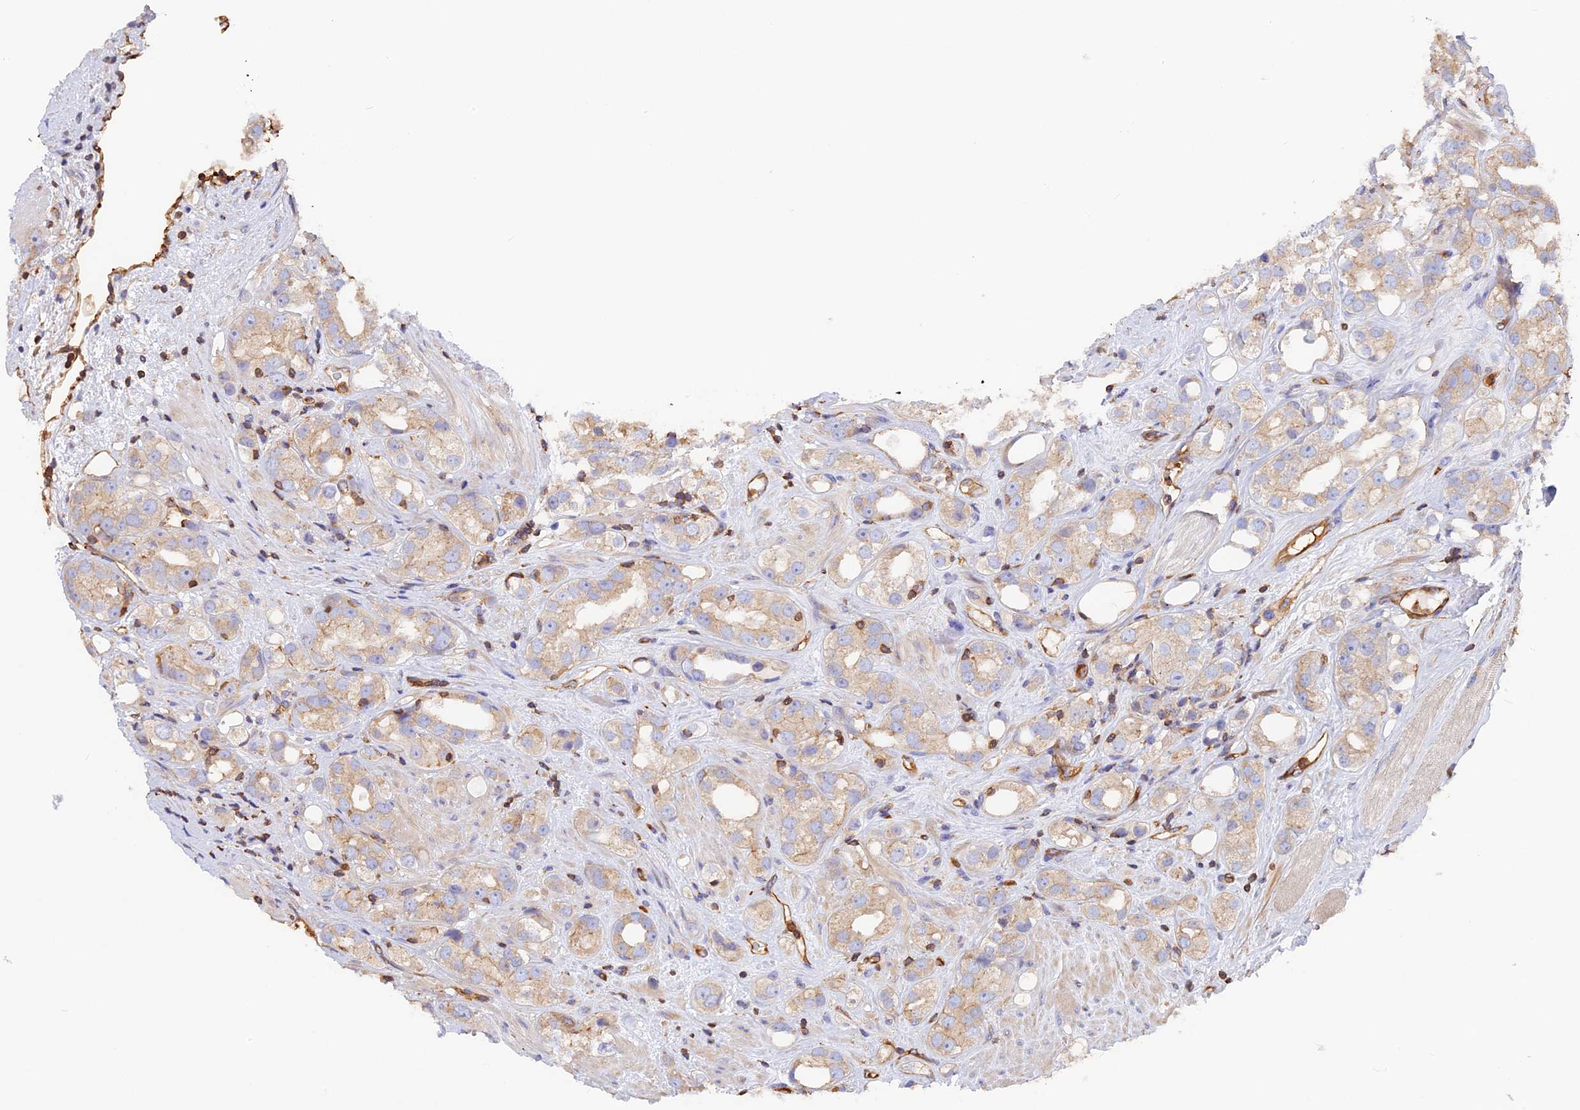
{"staining": {"intensity": "weak", "quantity": ">75%", "location": "cytoplasmic/membranous"}, "tissue": "prostate cancer", "cell_type": "Tumor cells", "image_type": "cancer", "snomed": [{"axis": "morphology", "description": "Adenocarcinoma, NOS"}, {"axis": "topography", "description": "Prostate"}], "caption": "Immunohistochemical staining of prostate adenocarcinoma displays weak cytoplasmic/membranous protein positivity in about >75% of tumor cells.", "gene": "VPS18", "patient": {"sex": "male", "age": 79}}